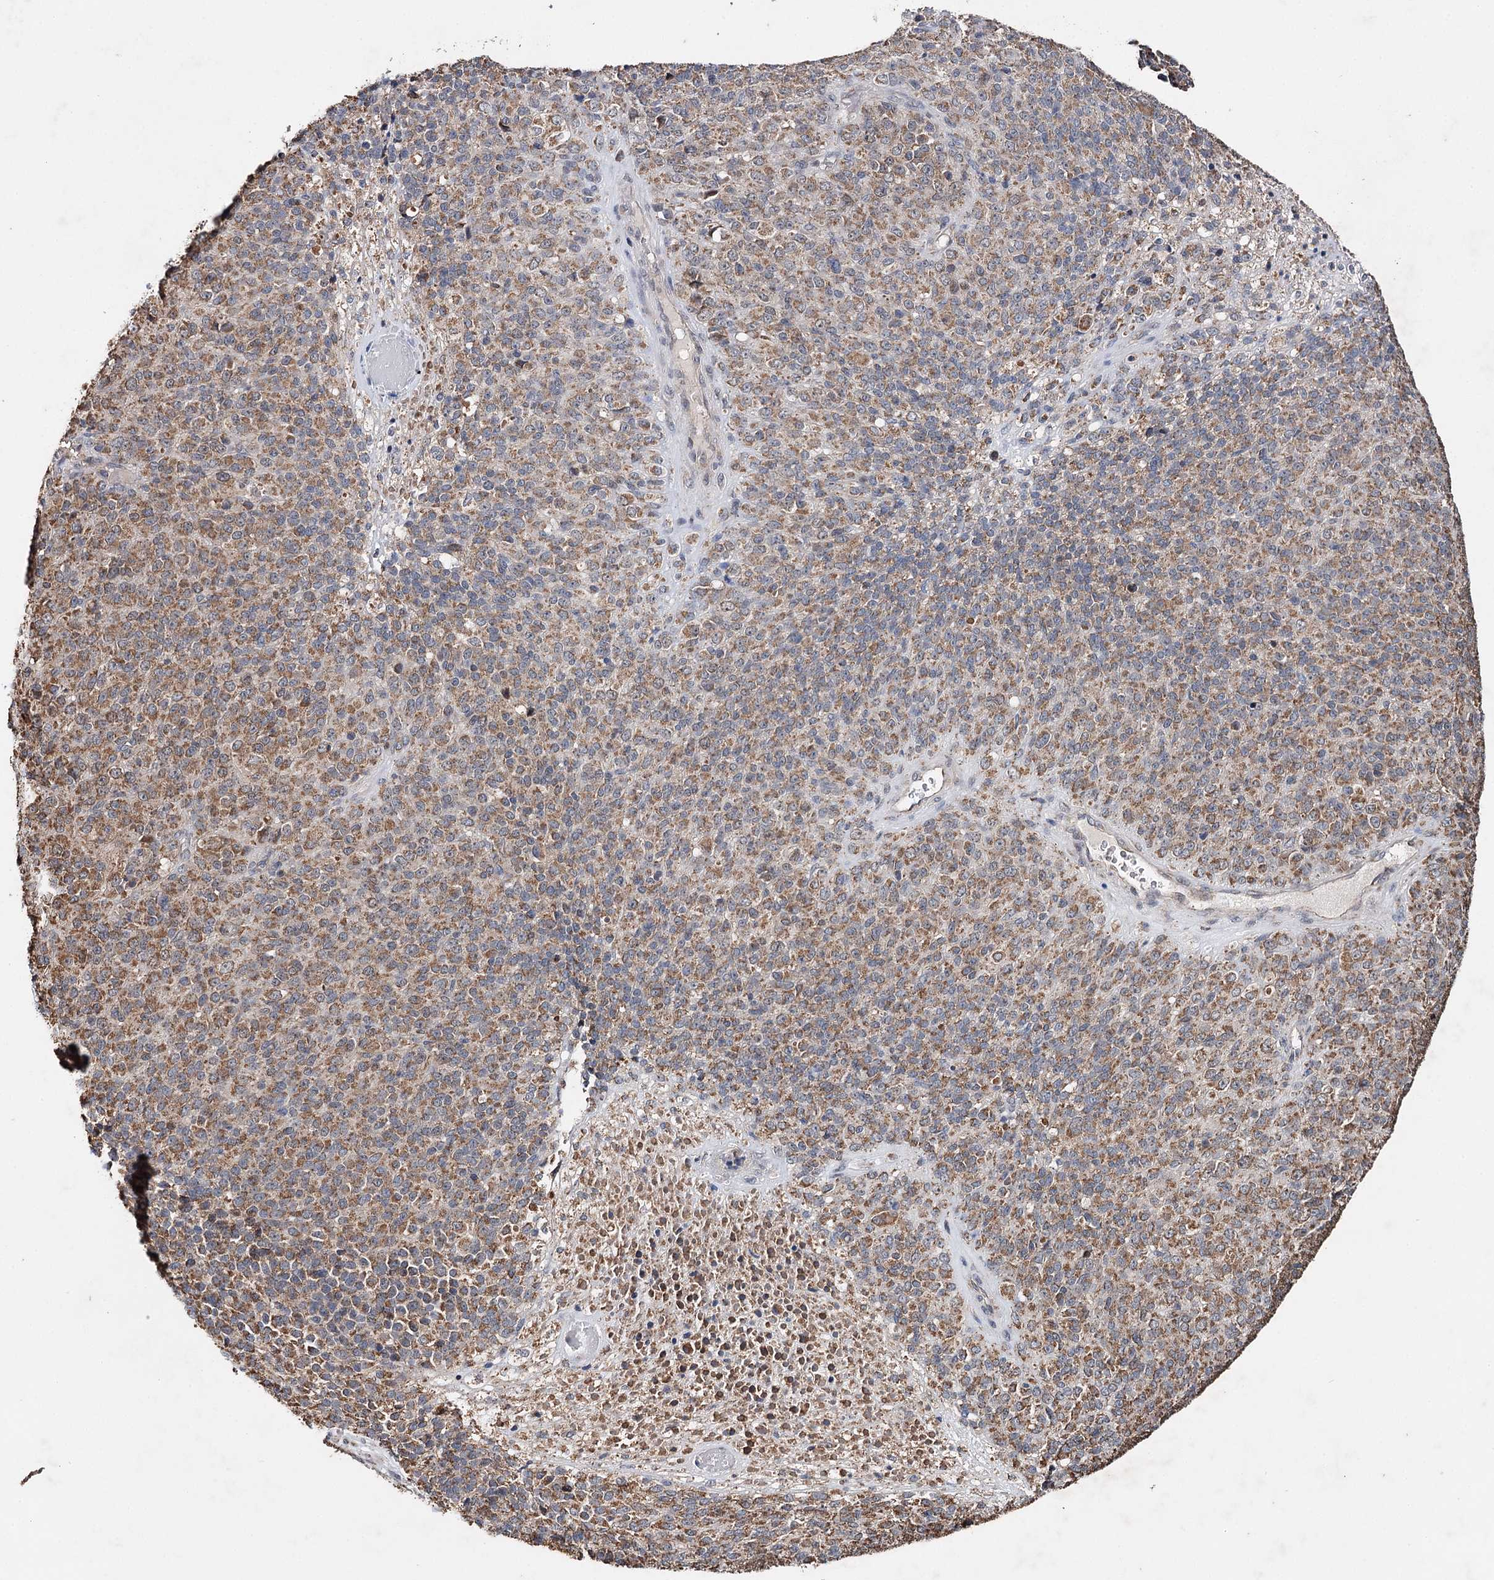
{"staining": {"intensity": "moderate", "quantity": ">75%", "location": "cytoplasmic/membranous"}, "tissue": "melanoma", "cell_type": "Tumor cells", "image_type": "cancer", "snomed": [{"axis": "morphology", "description": "Malignant melanoma, Metastatic site"}, {"axis": "topography", "description": "Brain"}], "caption": "Protein staining reveals moderate cytoplasmic/membranous staining in approximately >75% of tumor cells in malignant melanoma (metastatic site). (DAB IHC with brightfield microscopy, high magnification).", "gene": "PIK3CB", "patient": {"sex": "female", "age": 56}}